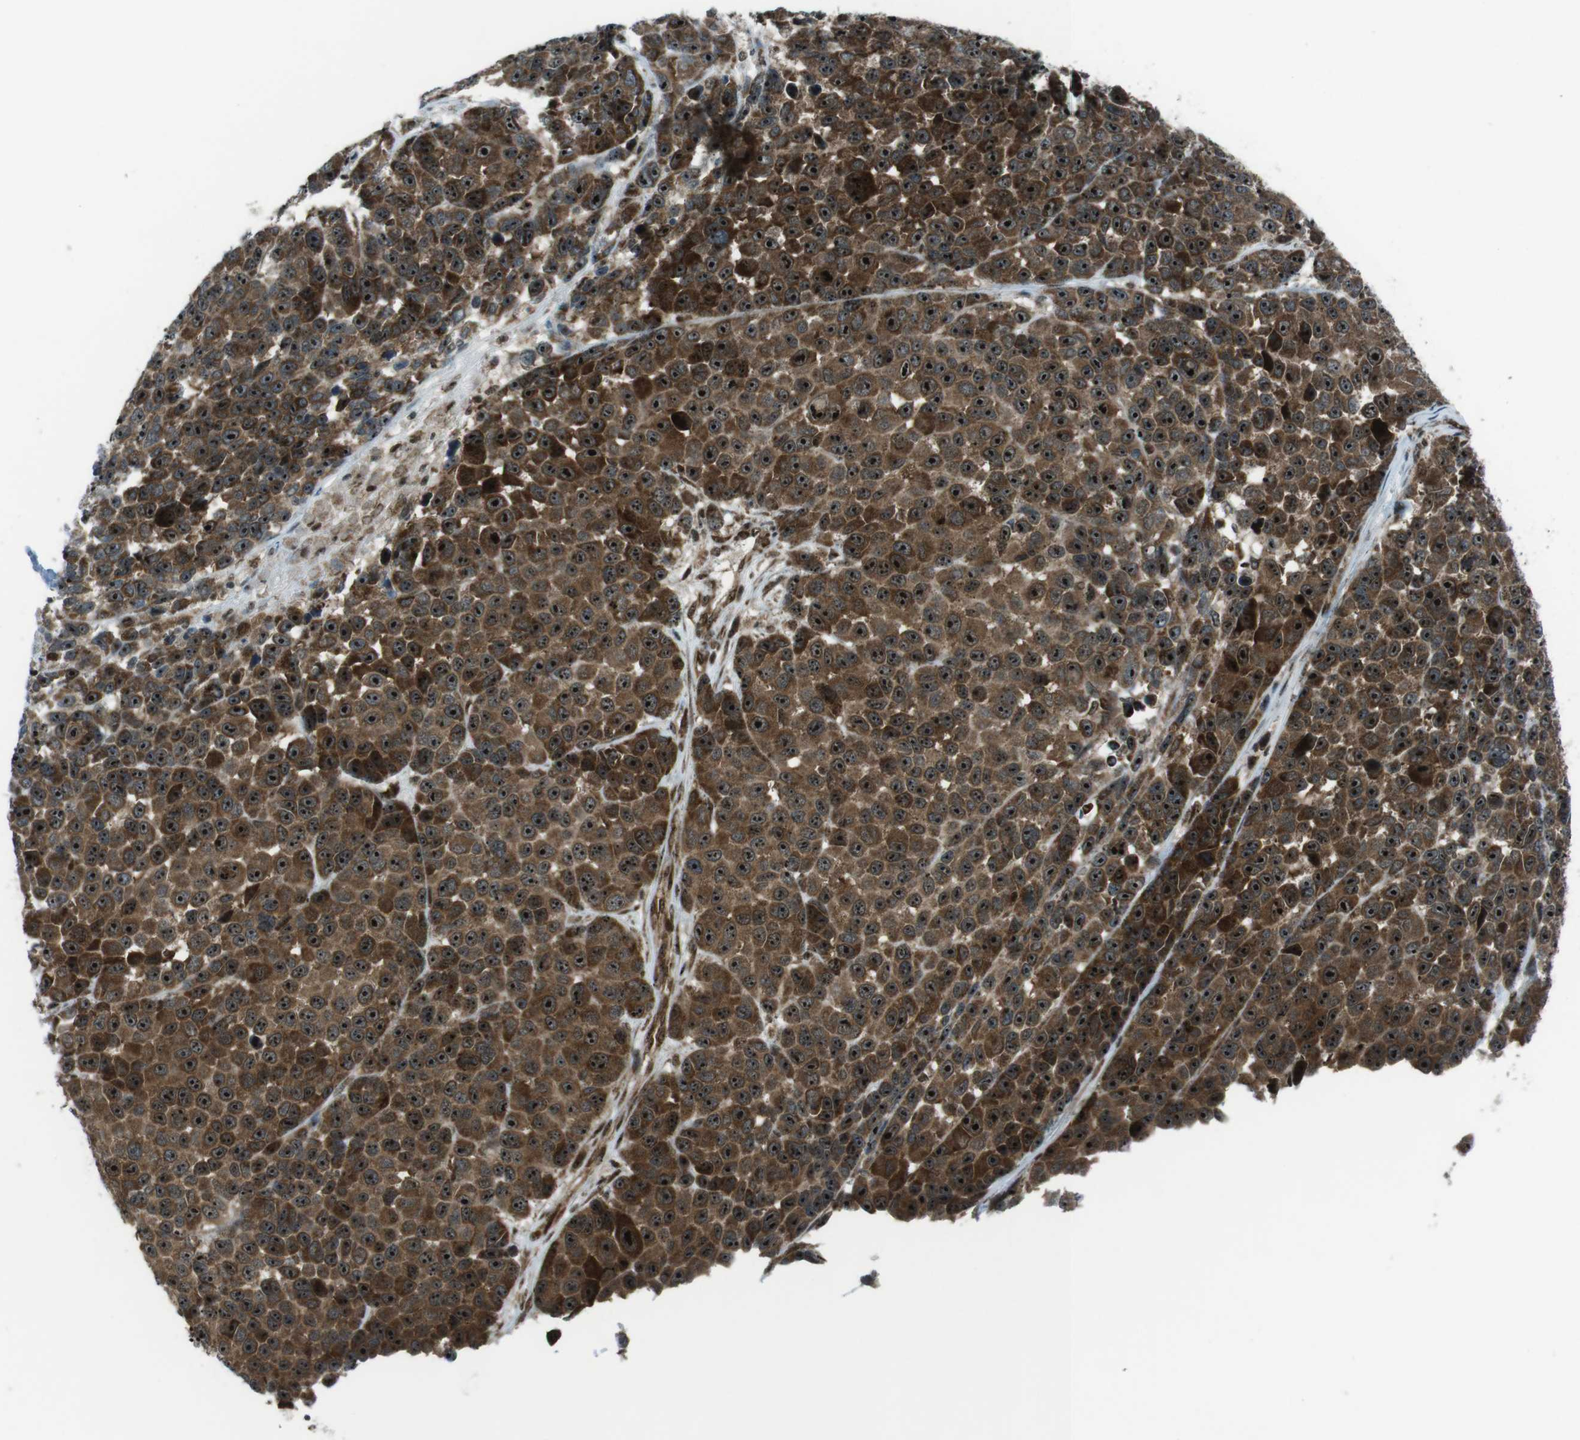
{"staining": {"intensity": "strong", "quantity": ">75%", "location": "cytoplasmic/membranous,nuclear"}, "tissue": "melanoma", "cell_type": "Tumor cells", "image_type": "cancer", "snomed": [{"axis": "morphology", "description": "Malignant melanoma, NOS"}, {"axis": "topography", "description": "Skin"}], "caption": "Malignant melanoma stained for a protein demonstrates strong cytoplasmic/membranous and nuclear positivity in tumor cells.", "gene": "CSNK1D", "patient": {"sex": "male", "age": 53}}